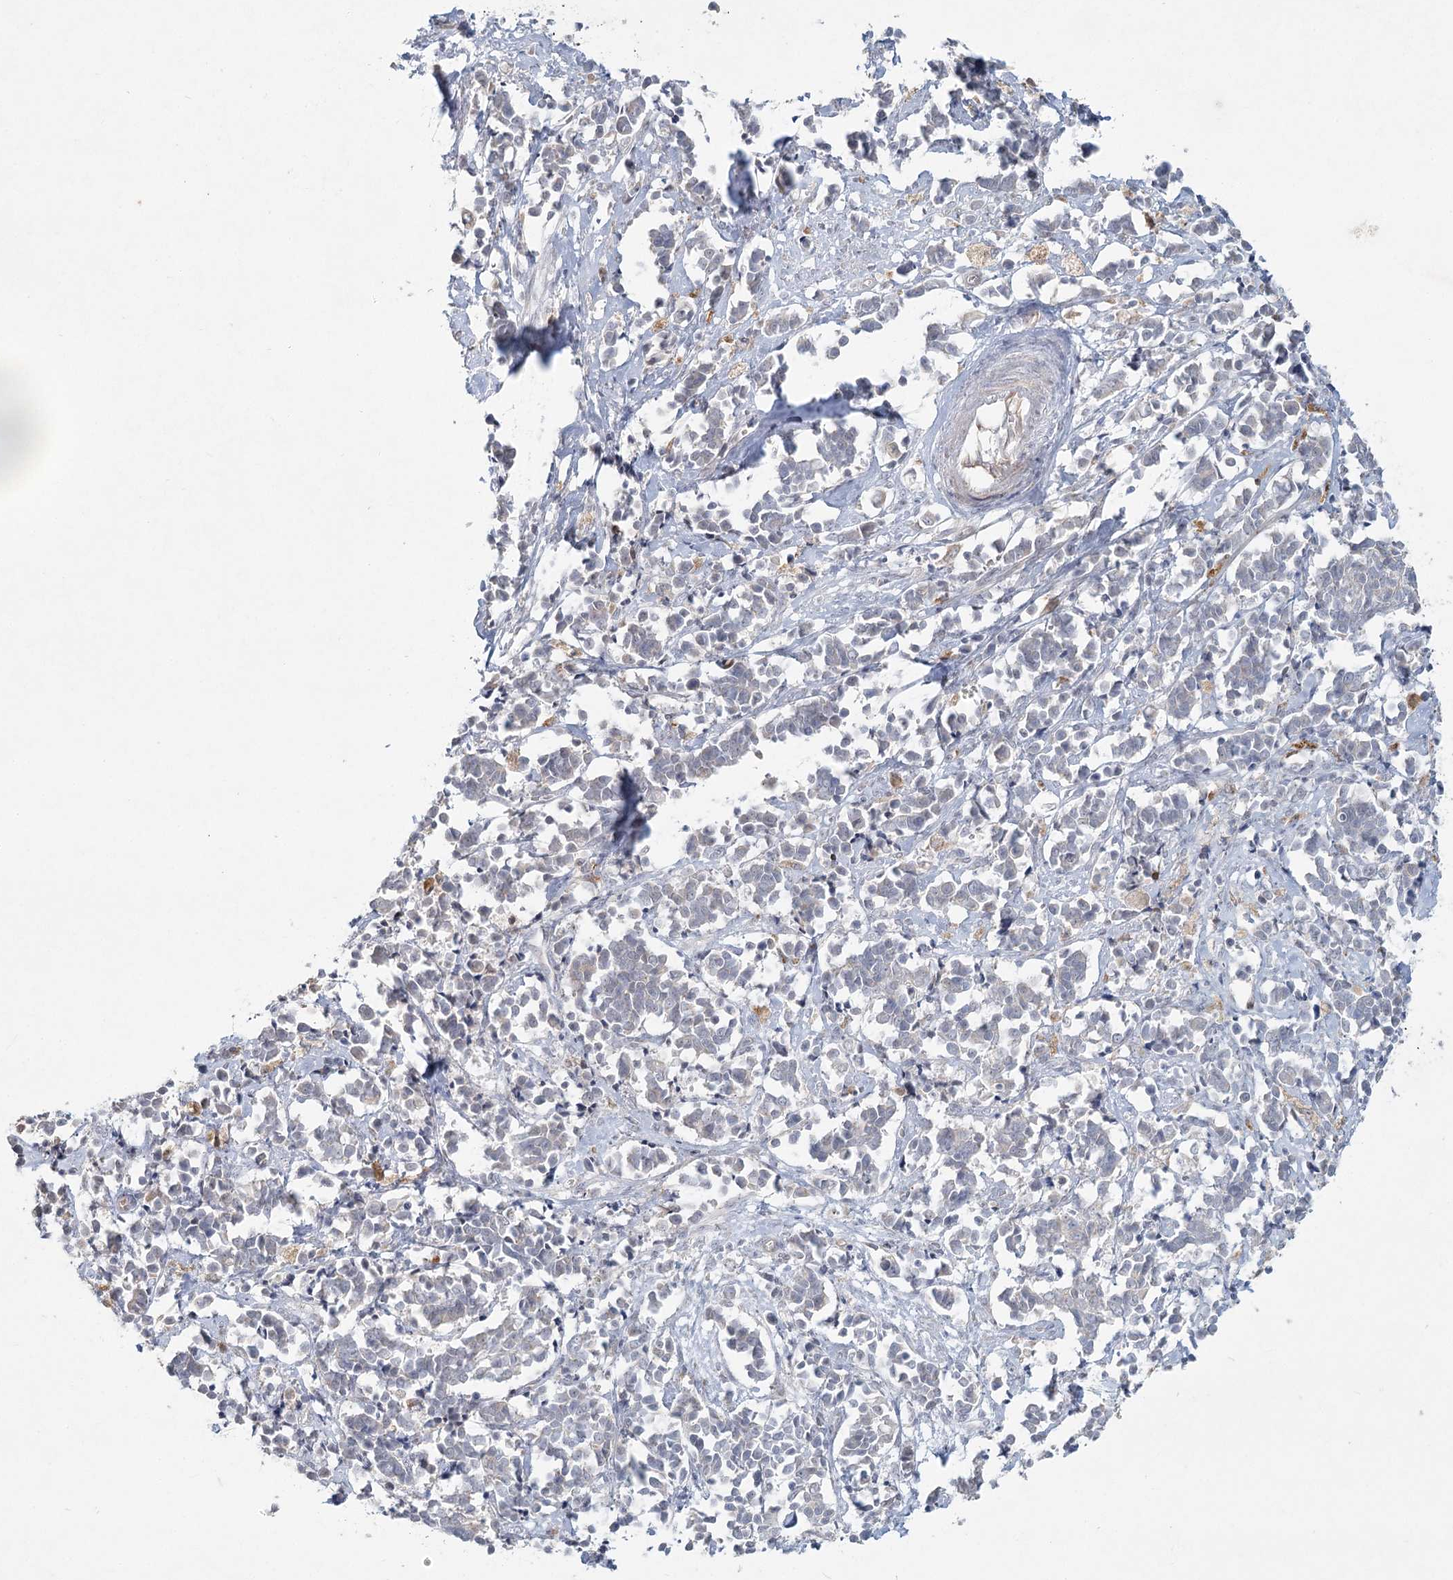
{"staining": {"intensity": "negative", "quantity": "none", "location": "none"}, "tissue": "cervical cancer", "cell_type": "Tumor cells", "image_type": "cancer", "snomed": [{"axis": "morphology", "description": "Normal tissue, NOS"}, {"axis": "morphology", "description": "Squamous cell carcinoma, NOS"}, {"axis": "topography", "description": "Cervix"}], "caption": "A micrograph of human cervical squamous cell carcinoma is negative for staining in tumor cells.", "gene": "LRP2BP", "patient": {"sex": "female", "age": 35}}